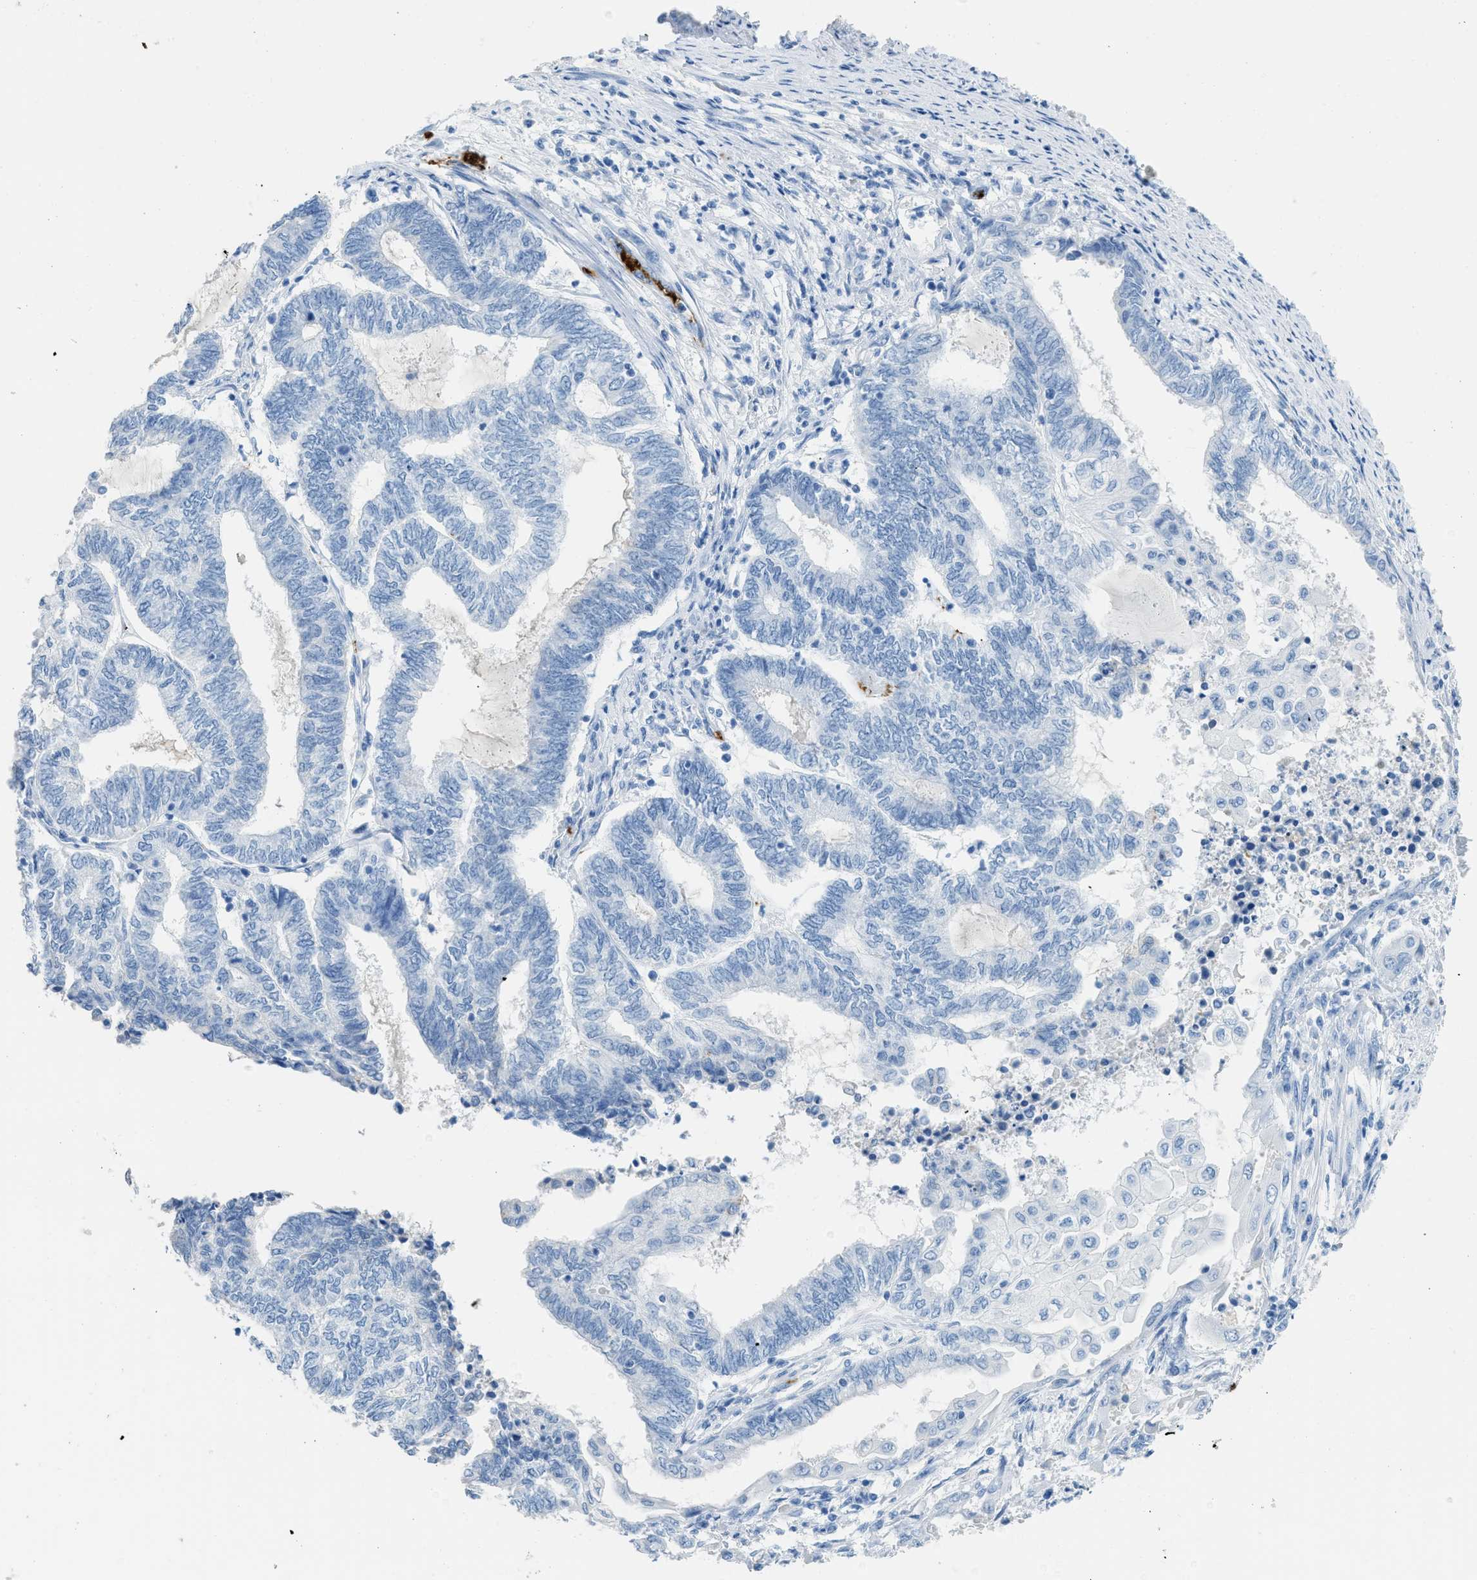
{"staining": {"intensity": "negative", "quantity": "none", "location": "none"}, "tissue": "endometrial cancer", "cell_type": "Tumor cells", "image_type": "cancer", "snomed": [{"axis": "morphology", "description": "Adenocarcinoma, NOS"}, {"axis": "topography", "description": "Uterus"}, {"axis": "topography", "description": "Endometrium"}], "caption": "DAB (3,3'-diaminobenzidine) immunohistochemical staining of human endometrial cancer displays no significant staining in tumor cells. The staining was performed using DAB (3,3'-diaminobenzidine) to visualize the protein expression in brown, while the nuclei were stained in blue with hematoxylin (Magnification: 20x).", "gene": "FAIM2", "patient": {"sex": "female", "age": 70}}